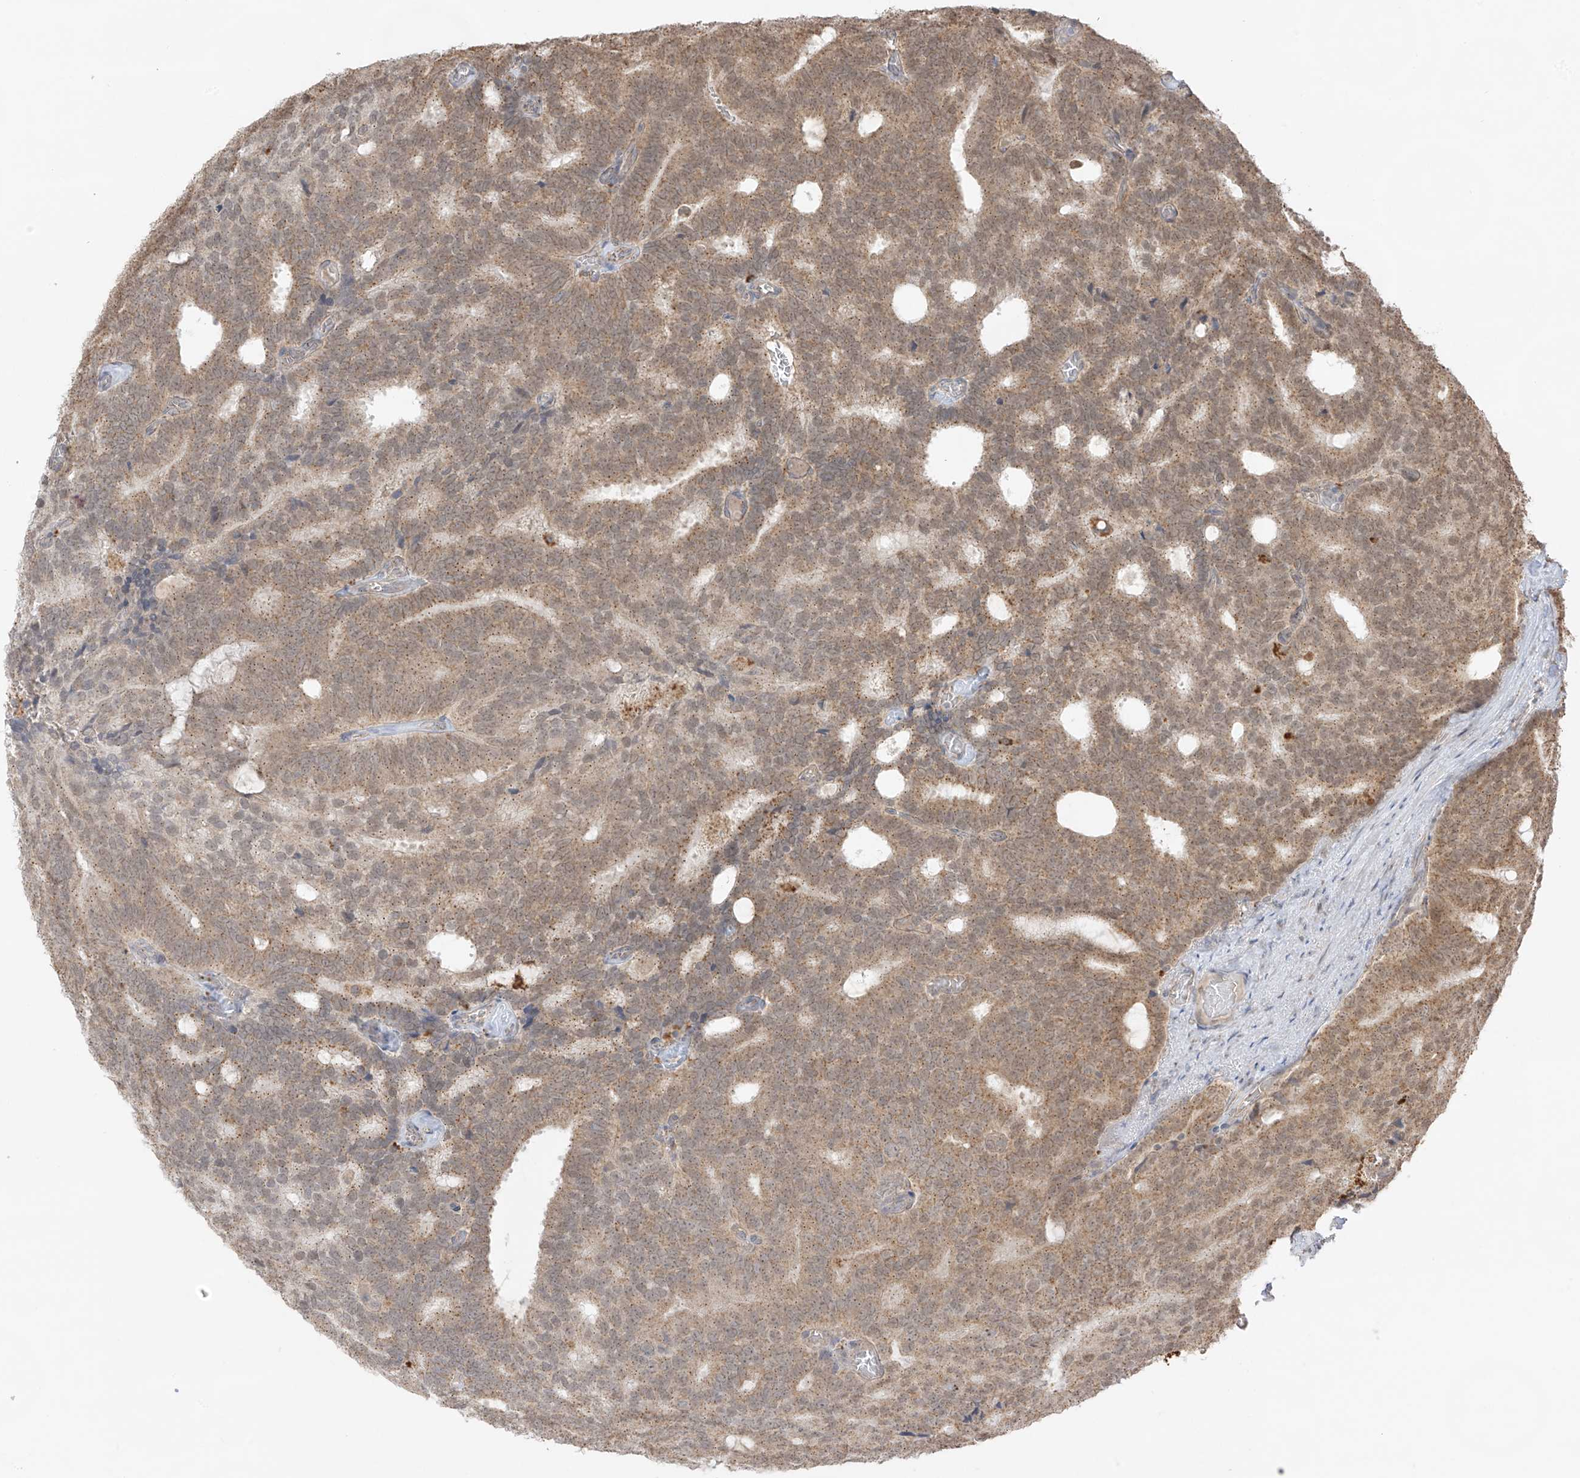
{"staining": {"intensity": "moderate", "quantity": "25%-75%", "location": "cytoplasmic/membranous"}, "tissue": "prostate cancer", "cell_type": "Tumor cells", "image_type": "cancer", "snomed": [{"axis": "morphology", "description": "Adenocarcinoma, Low grade"}, {"axis": "topography", "description": "Prostate"}], "caption": "High-magnification brightfield microscopy of prostate adenocarcinoma (low-grade) stained with DAB (3,3'-diaminobenzidine) (brown) and counterstained with hematoxylin (blue). tumor cells exhibit moderate cytoplasmic/membranous staining is present in approximately25%-75% of cells.", "gene": "N4BP3", "patient": {"sex": "male", "age": 71}}